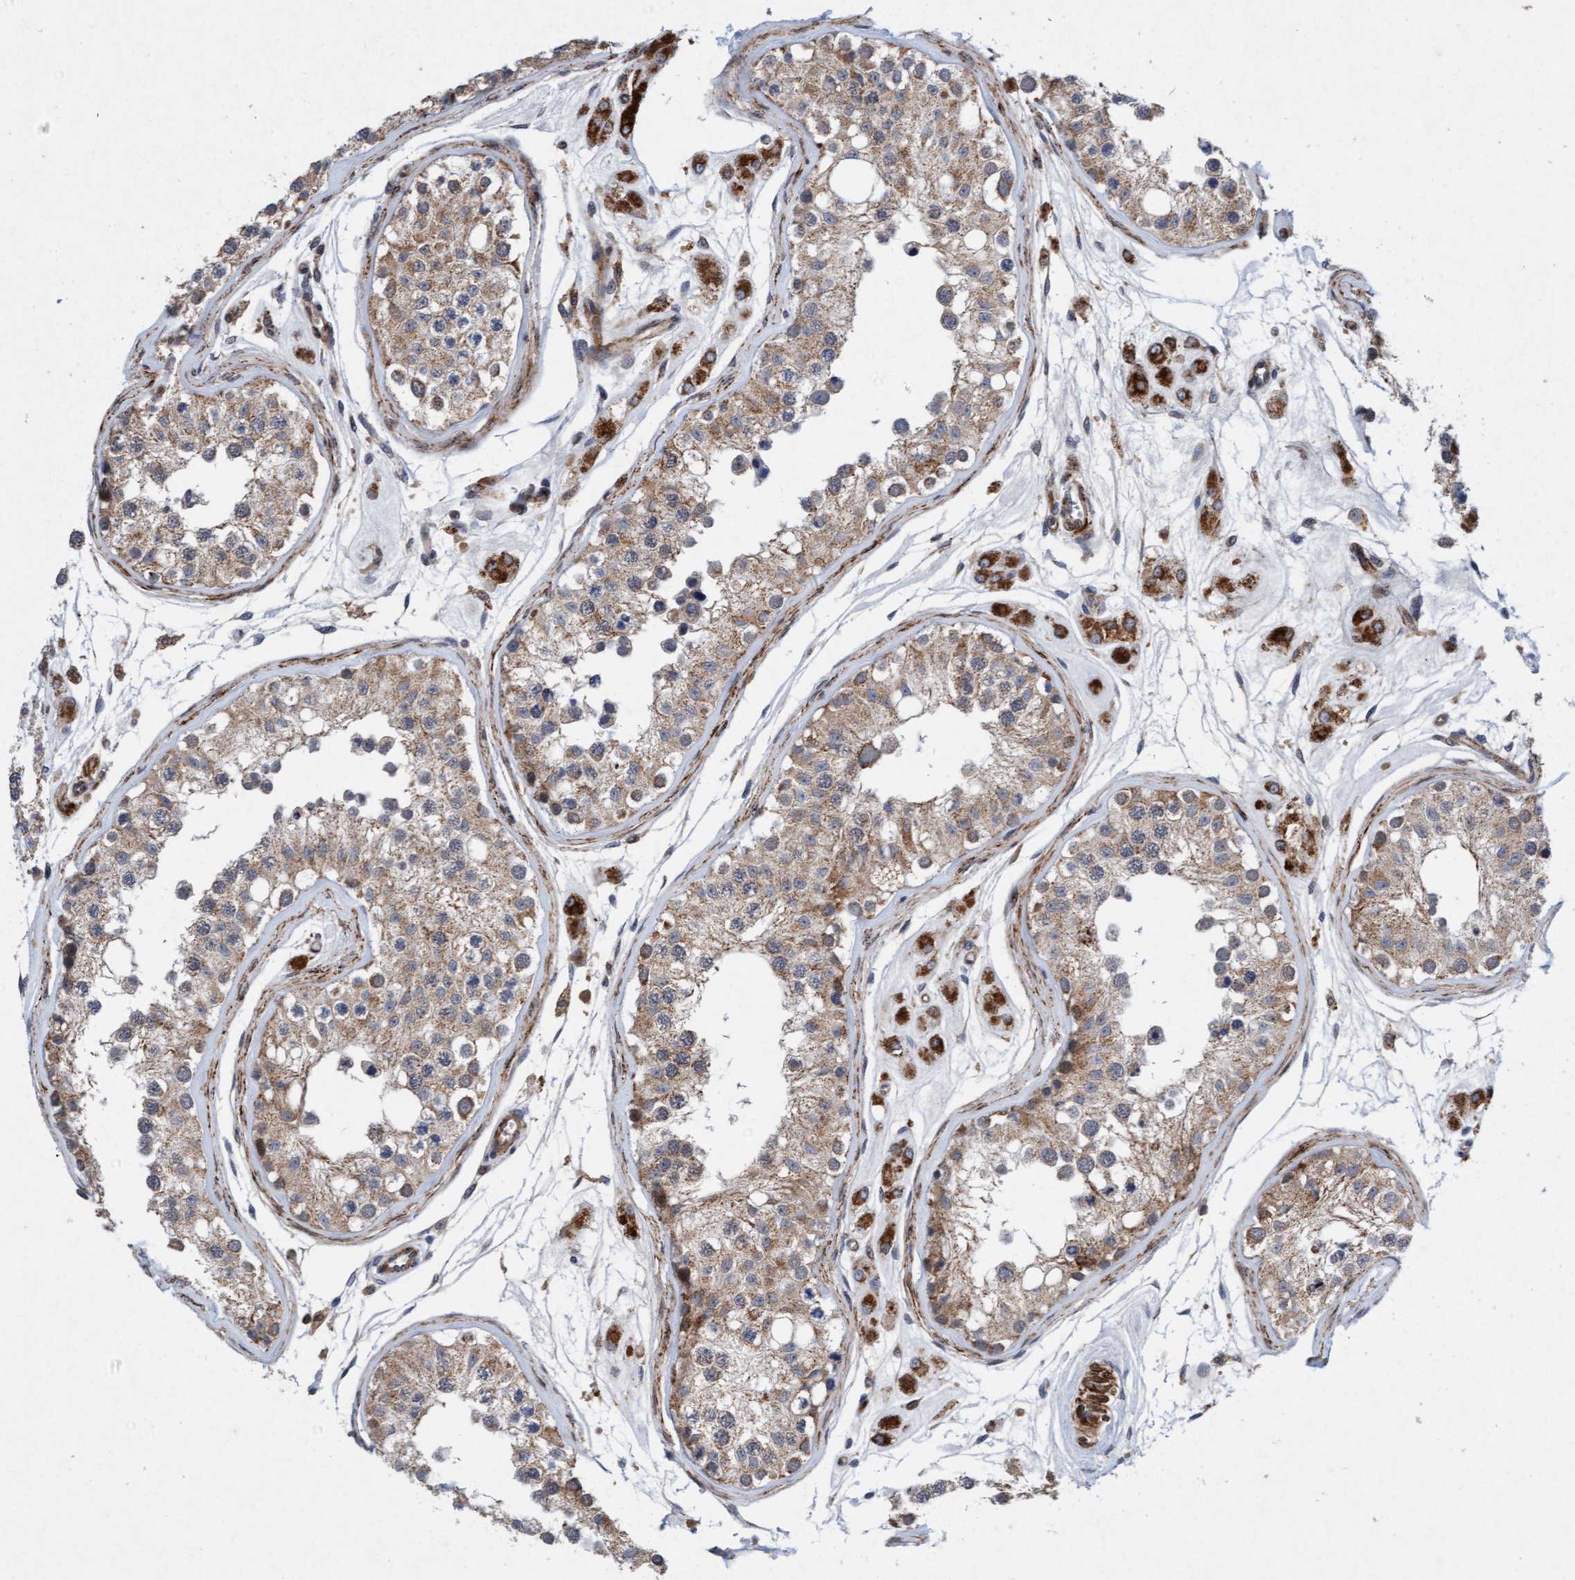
{"staining": {"intensity": "weak", "quantity": ">75%", "location": "cytoplasmic/membranous"}, "tissue": "testis", "cell_type": "Cells in seminiferous ducts", "image_type": "normal", "snomed": [{"axis": "morphology", "description": "Normal tissue, NOS"}, {"axis": "morphology", "description": "Adenocarcinoma, metastatic, NOS"}, {"axis": "topography", "description": "Testis"}], "caption": "An image of human testis stained for a protein exhibits weak cytoplasmic/membranous brown staining in cells in seminiferous ducts. (Brightfield microscopy of DAB IHC at high magnification).", "gene": "TMEM70", "patient": {"sex": "male", "age": 26}}